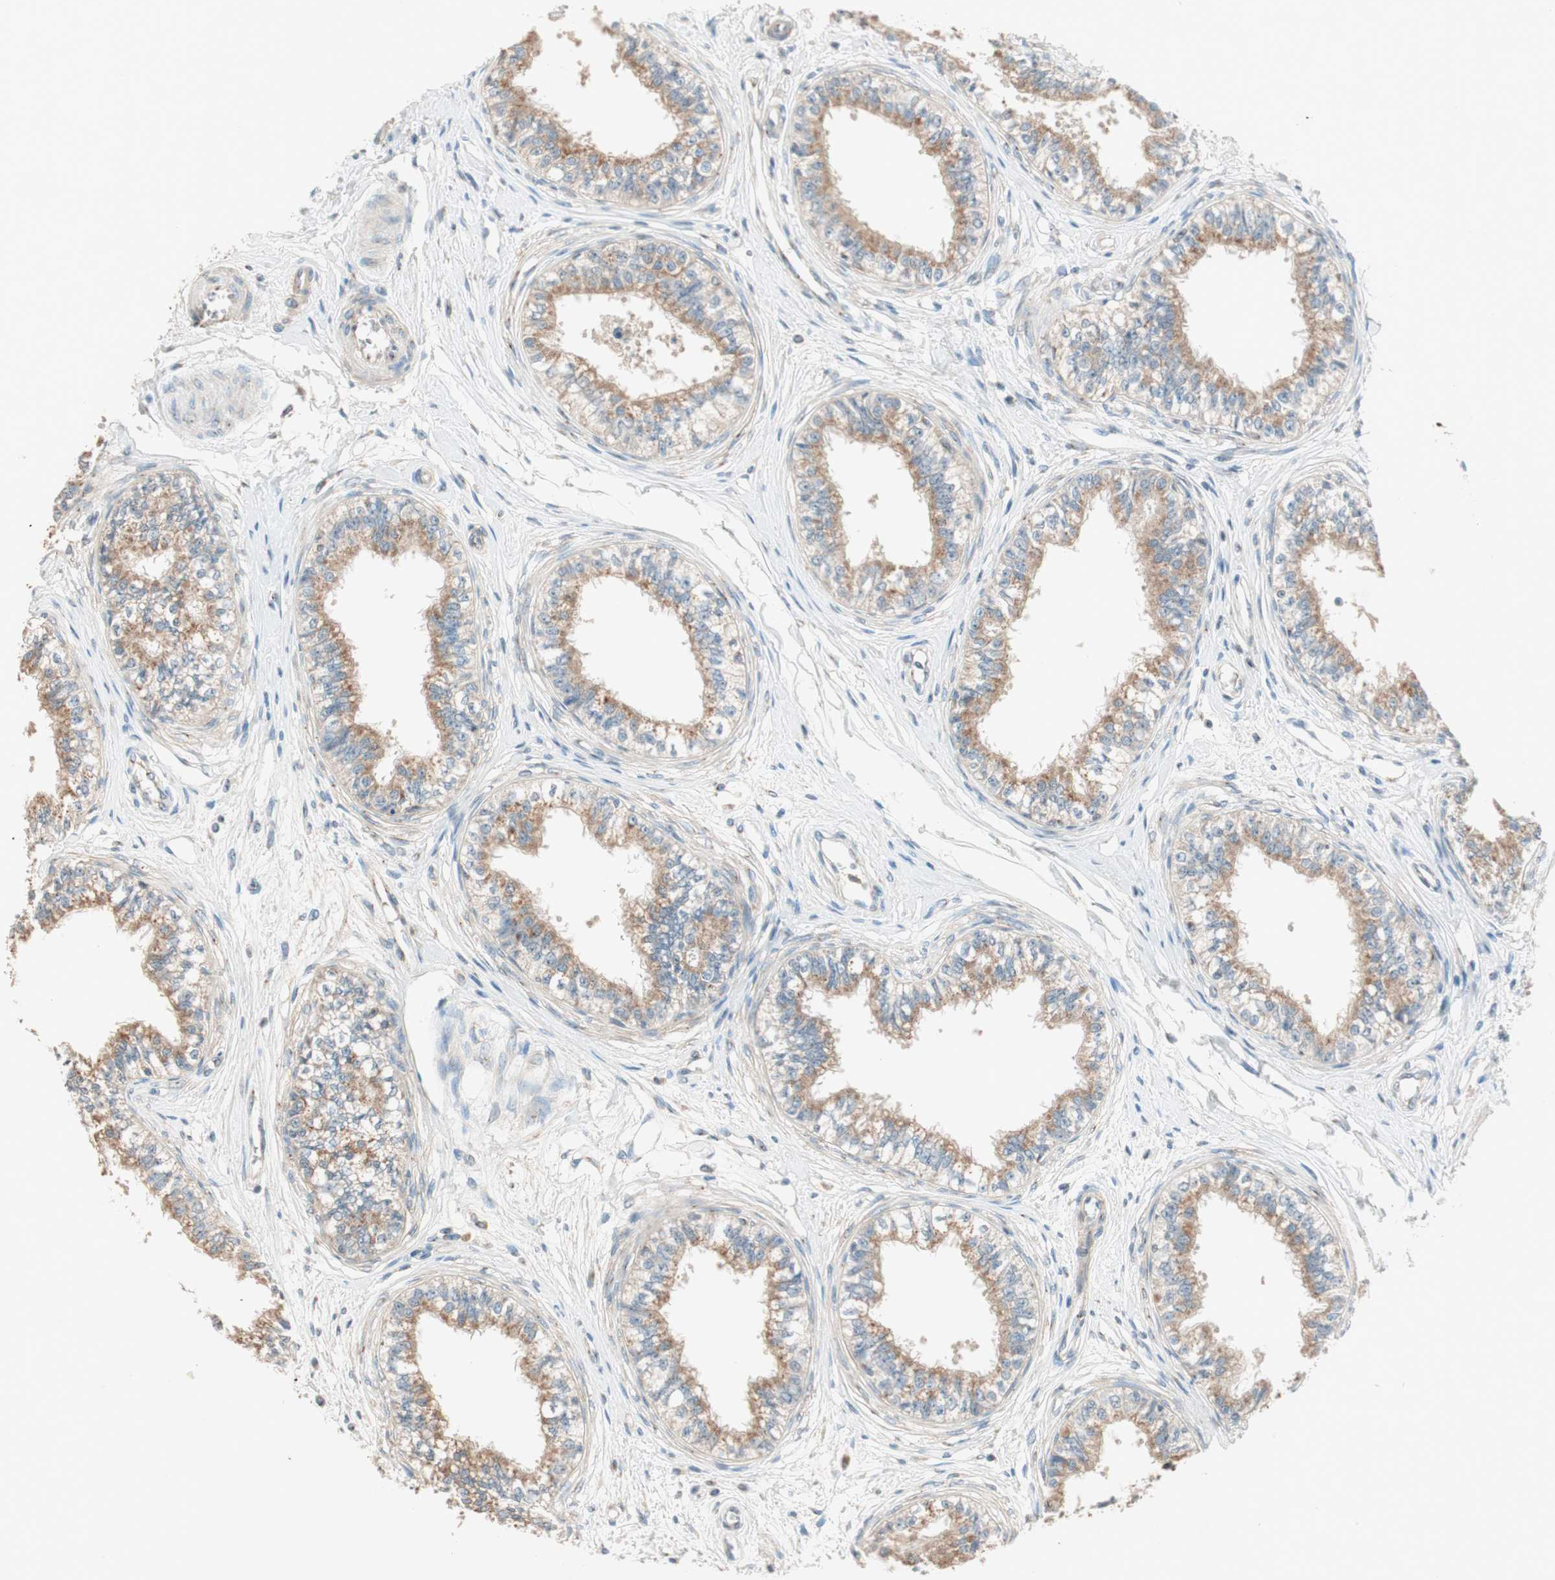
{"staining": {"intensity": "moderate", "quantity": ">75%", "location": "cytoplasmic/membranous"}, "tissue": "epididymis", "cell_type": "Glandular cells", "image_type": "normal", "snomed": [{"axis": "morphology", "description": "Normal tissue, NOS"}, {"axis": "morphology", "description": "Adenocarcinoma, metastatic, NOS"}, {"axis": "topography", "description": "Testis"}, {"axis": "topography", "description": "Epididymis"}], "caption": "Immunohistochemistry micrograph of normal human epididymis stained for a protein (brown), which demonstrates medium levels of moderate cytoplasmic/membranous expression in about >75% of glandular cells.", "gene": "SEC16A", "patient": {"sex": "male", "age": 26}}